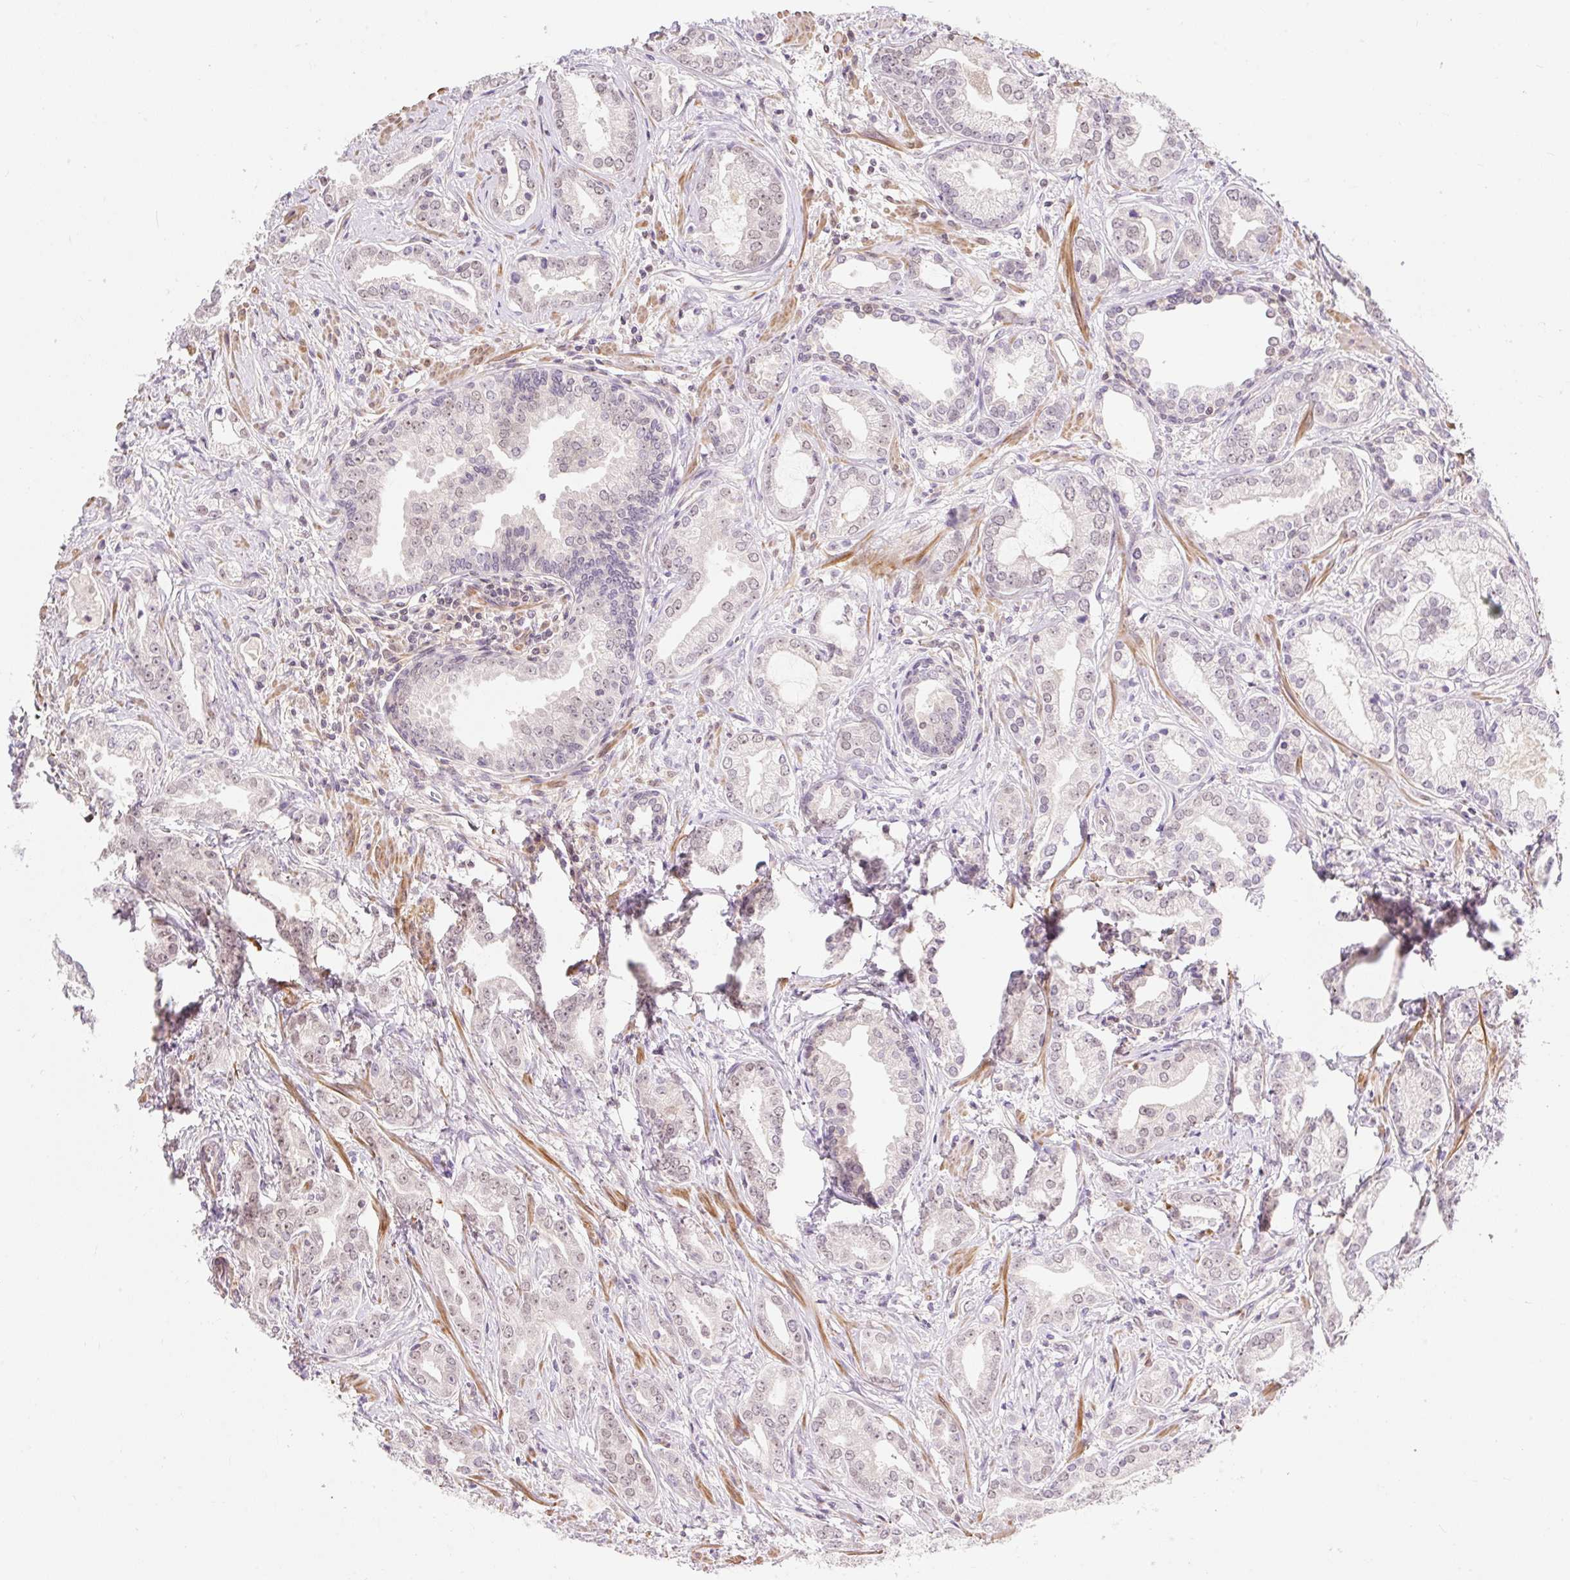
{"staining": {"intensity": "weak", "quantity": "<25%", "location": "nuclear"}, "tissue": "prostate cancer", "cell_type": "Tumor cells", "image_type": "cancer", "snomed": [{"axis": "morphology", "description": "Adenocarcinoma, Medium grade"}, {"axis": "topography", "description": "Prostate"}], "caption": "Prostate adenocarcinoma (medium-grade) stained for a protein using immunohistochemistry reveals no expression tumor cells.", "gene": "EMC10", "patient": {"sex": "male", "age": 57}}